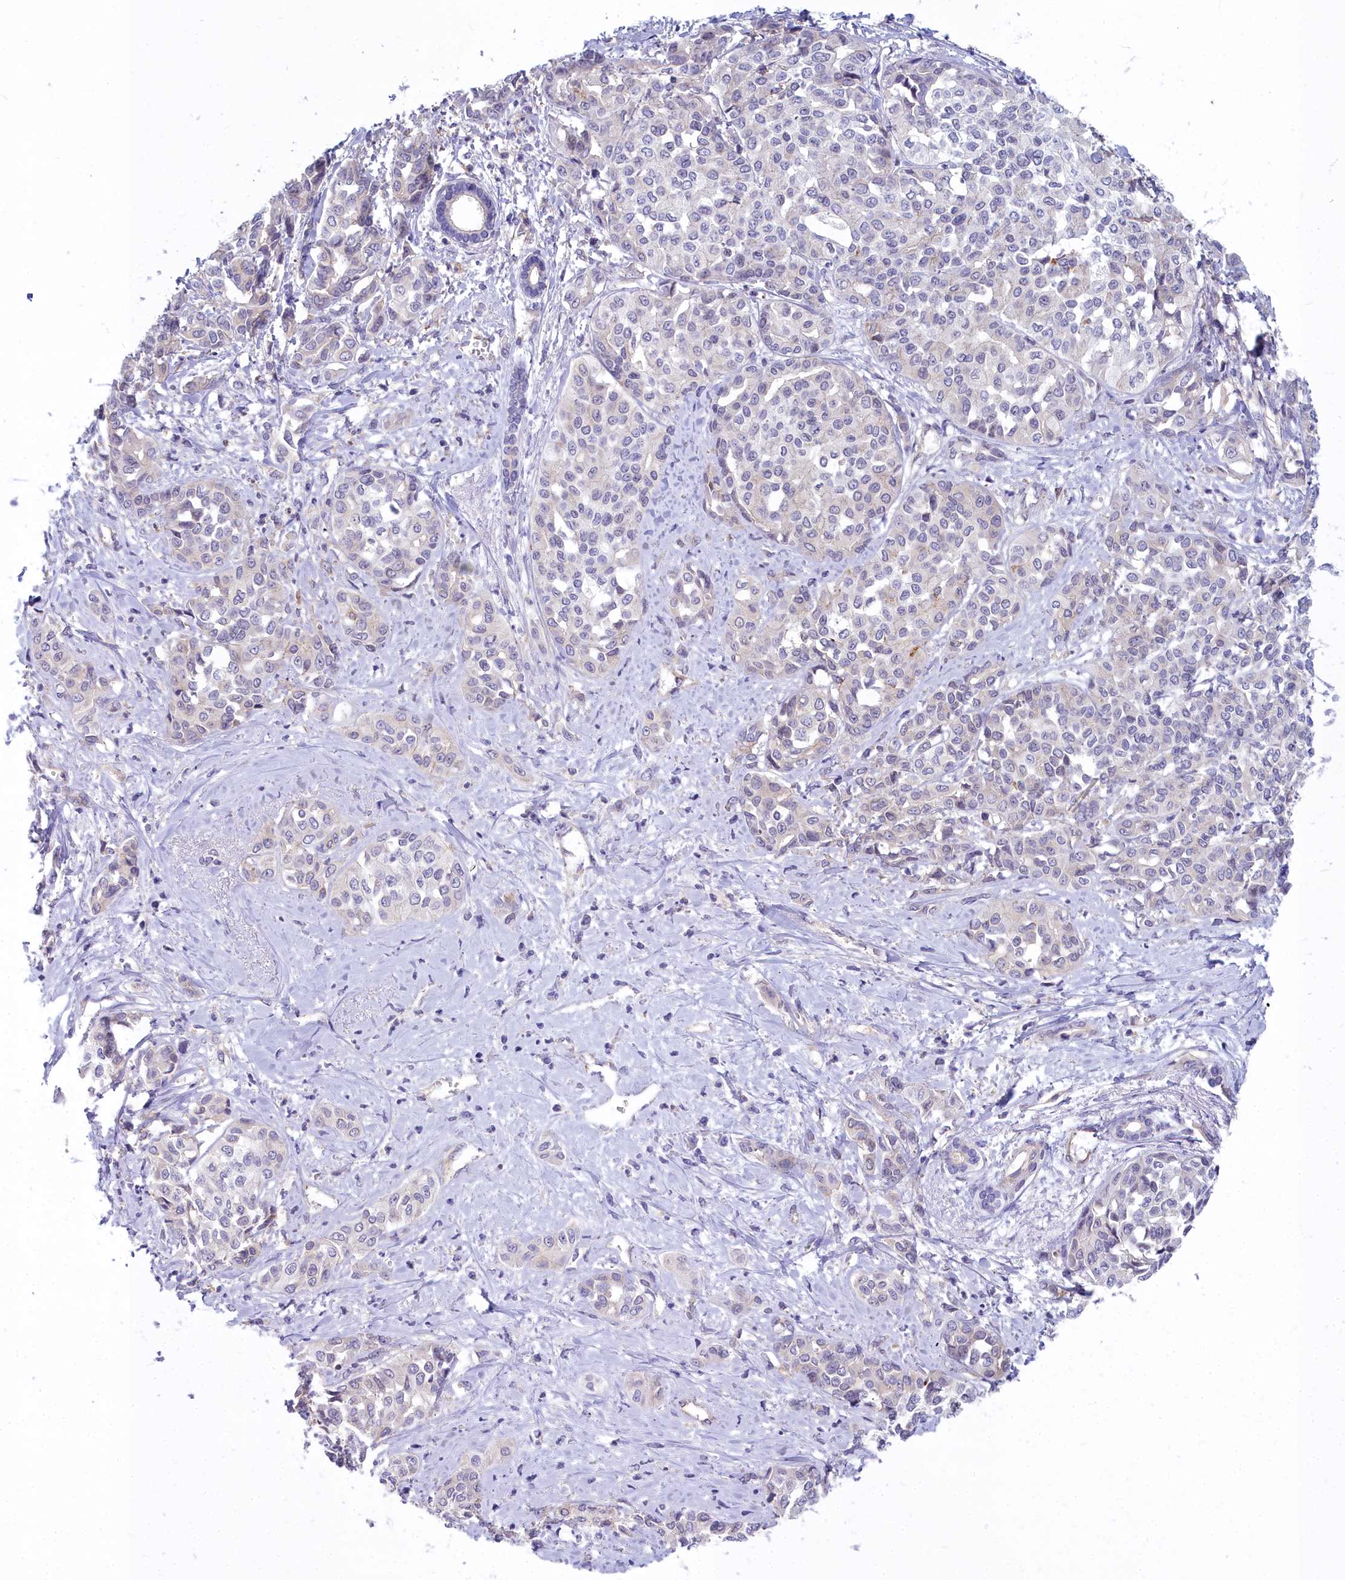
{"staining": {"intensity": "weak", "quantity": "<25%", "location": "cytoplasmic/membranous"}, "tissue": "liver cancer", "cell_type": "Tumor cells", "image_type": "cancer", "snomed": [{"axis": "morphology", "description": "Cholangiocarcinoma"}, {"axis": "topography", "description": "Liver"}], "caption": "Immunohistochemical staining of liver cancer displays no significant staining in tumor cells. Brightfield microscopy of immunohistochemistry (IHC) stained with DAB (brown) and hematoxylin (blue), captured at high magnification.", "gene": "HLA-DOA", "patient": {"sex": "female", "age": 77}}